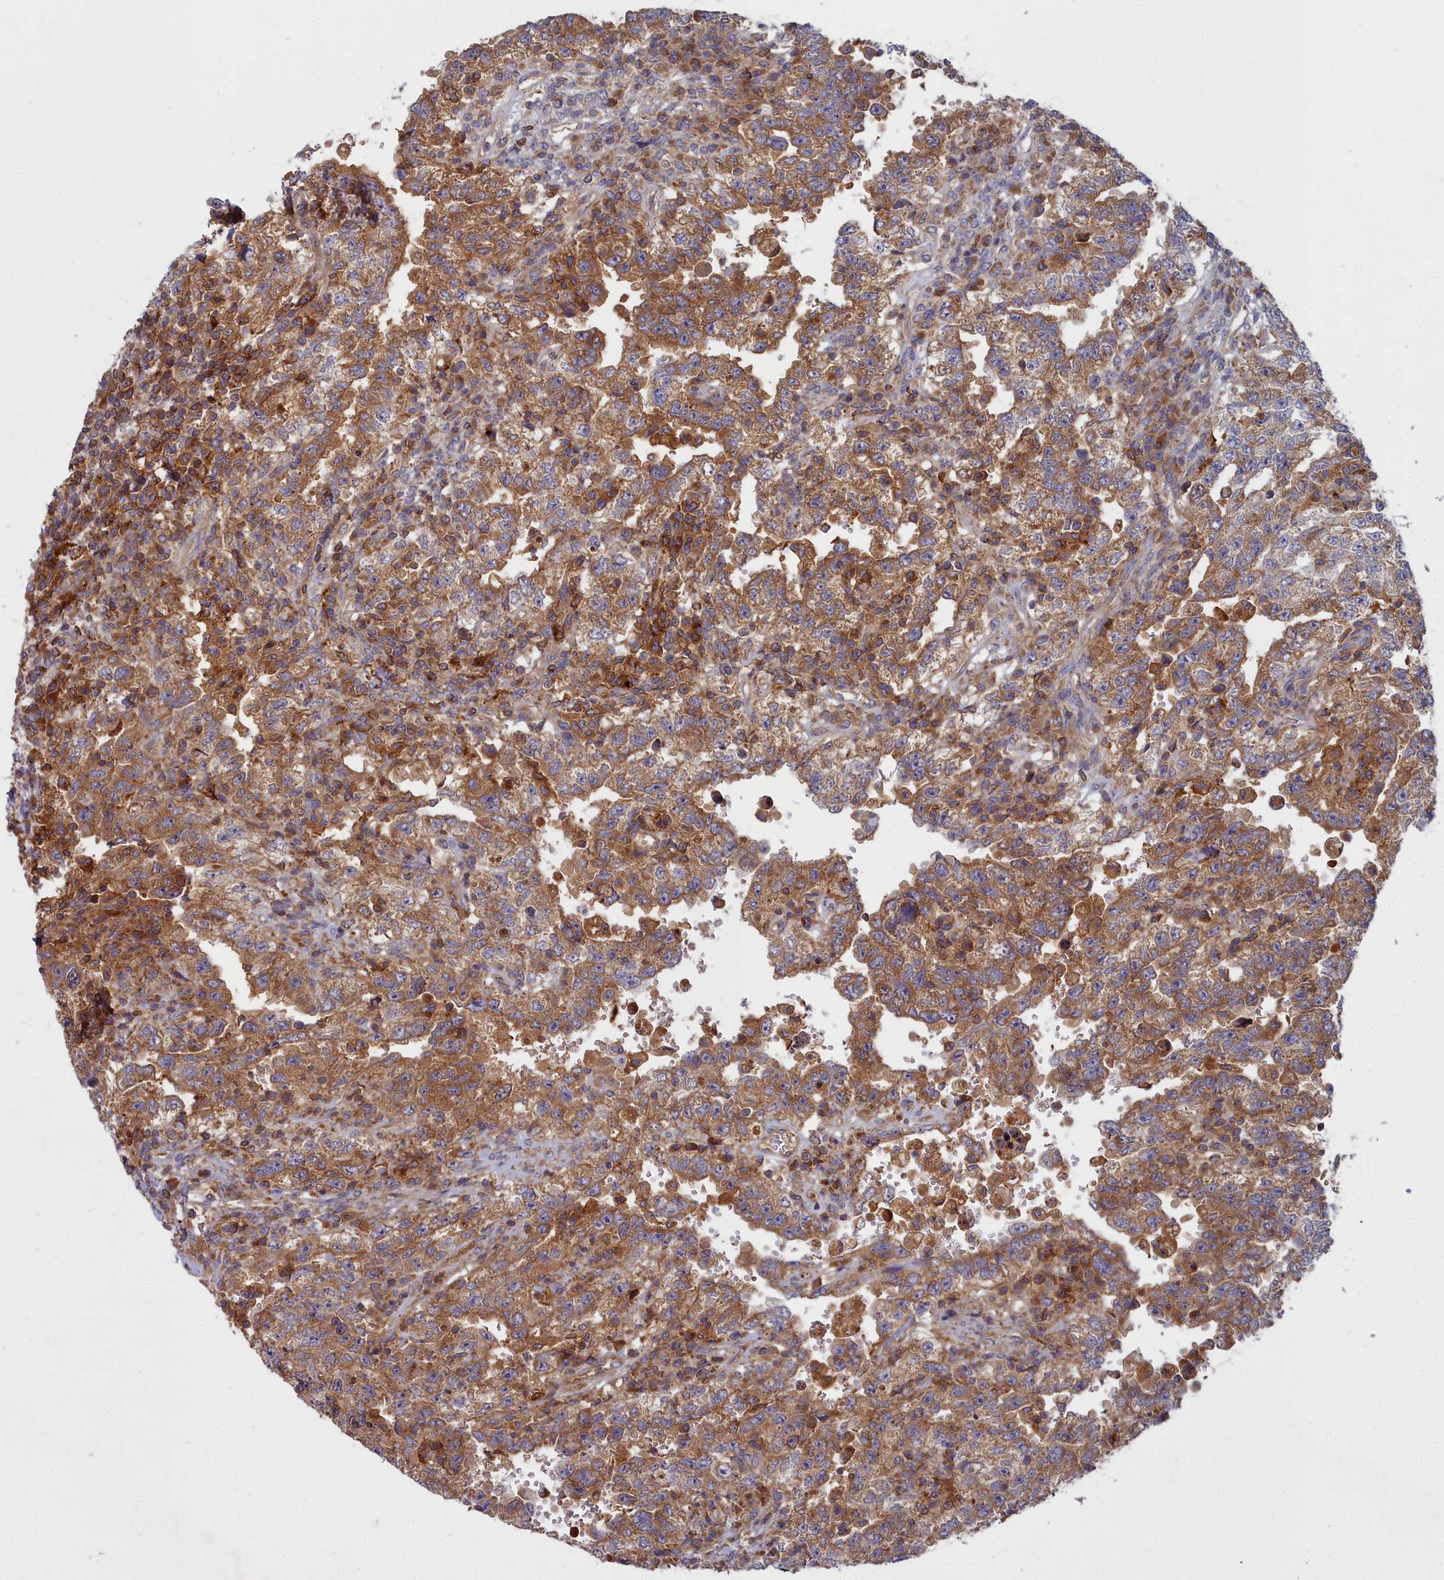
{"staining": {"intensity": "strong", "quantity": ">75%", "location": "cytoplasmic/membranous"}, "tissue": "testis cancer", "cell_type": "Tumor cells", "image_type": "cancer", "snomed": [{"axis": "morphology", "description": "Carcinoma, Embryonal, NOS"}, {"axis": "topography", "description": "Testis"}], "caption": "Protein expression analysis of testis embryonal carcinoma exhibits strong cytoplasmic/membranous staining in about >75% of tumor cells. The staining is performed using DAB brown chromogen to label protein expression. The nuclei are counter-stained blue using hematoxylin.", "gene": "CCDC167", "patient": {"sex": "male", "age": 26}}